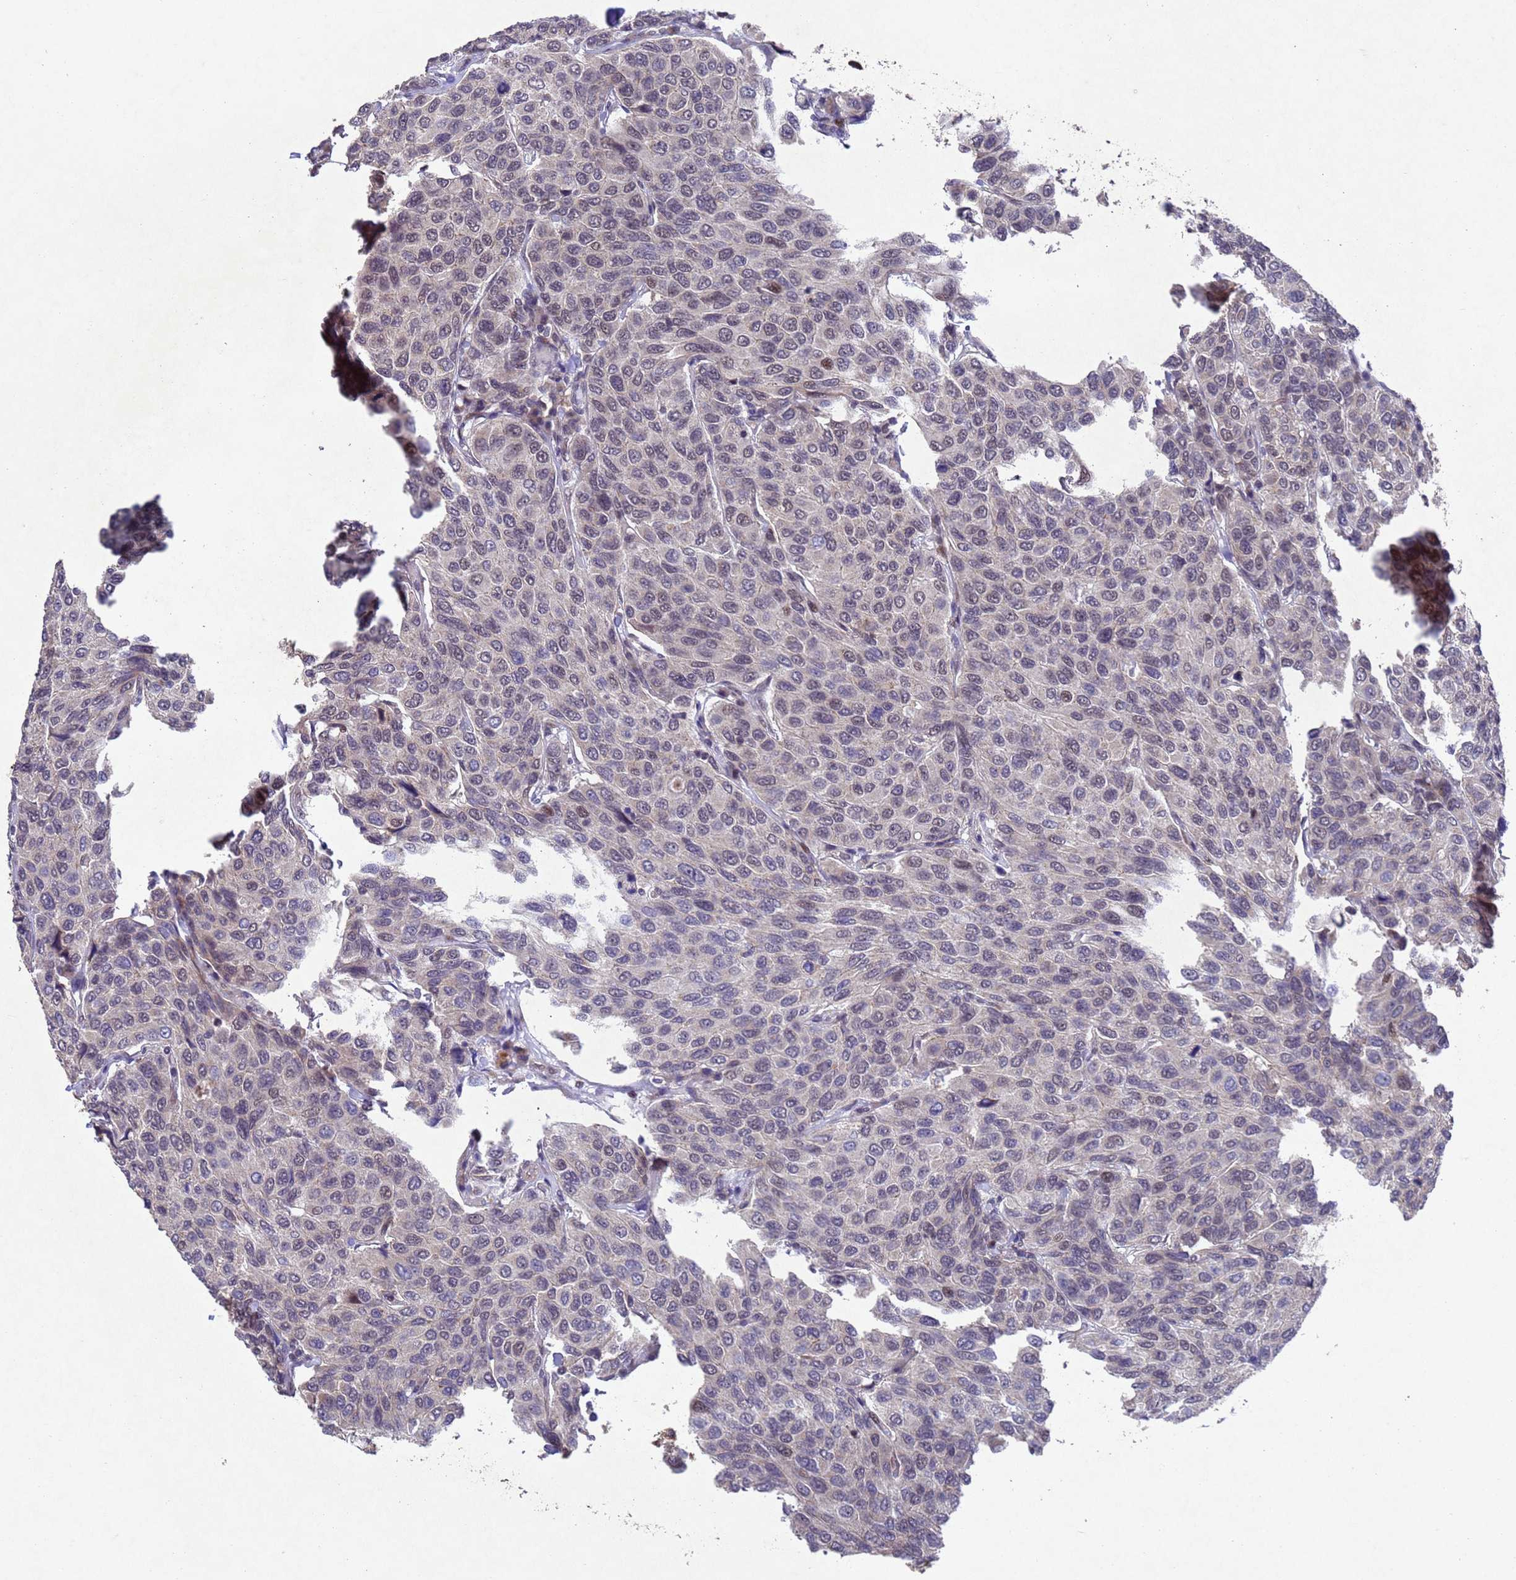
{"staining": {"intensity": "weak", "quantity": "<25%", "location": "nuclear"}, "tissue": "breast cancer", "cell_type": "Tumor cells", "image_type": "cancer", "snomed": [{"axis": "morphology", "description": "Duct carcinoma"}, {"axis": "topography", "description": "Breast"}], "caption": "A micrograph of invasive ductal carcinoma (breast) stained for a protein displays no brown staining in tumor cells. (Immunohistochemistry (ihc), brightfield microscopy, high magnification).", "gene": "TBK1", "patient": {"sex": "female", "age": 55}}